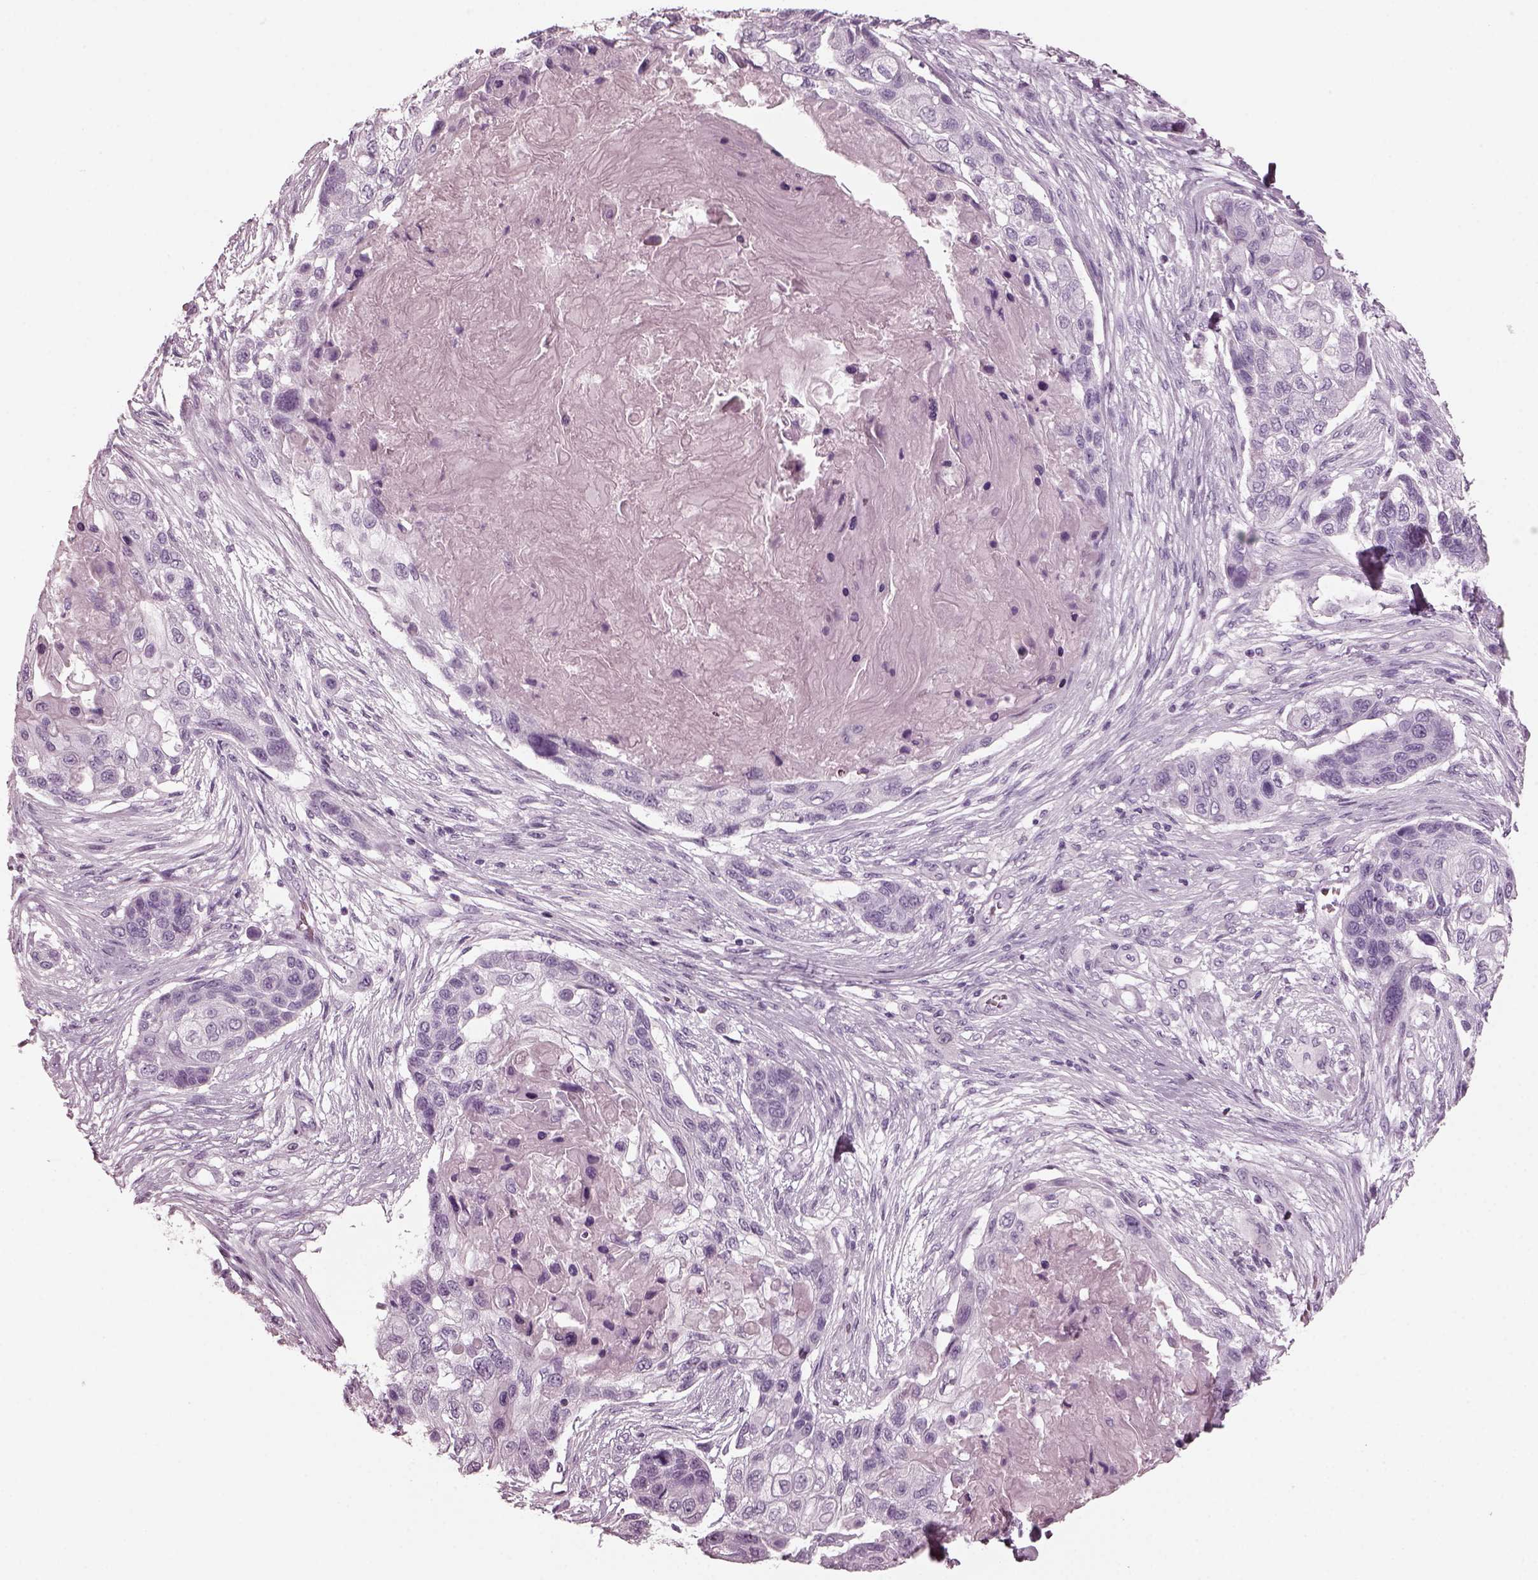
{"staining": {"intensity": "negative", "quantity": "none", "location": "none"}, "tissue": "lung cancer", "cell_type": "Tumor cells", "image_type": "cancer", "snomed": [{"axis": "morphology", "description": "Squamous cell carcinoma, NOS"}, {"axis": "topography", "description": "Lung"}], "caption": "Immunohistochemistry (IHC) photomicrograph of neoplastic tissue: human squamous cell carcinoma (lung) stained with DAB displays no significant protein expression in tumor cells.", "gene": "RCVRN", "patient": {"sex": "male", "age": 69}}